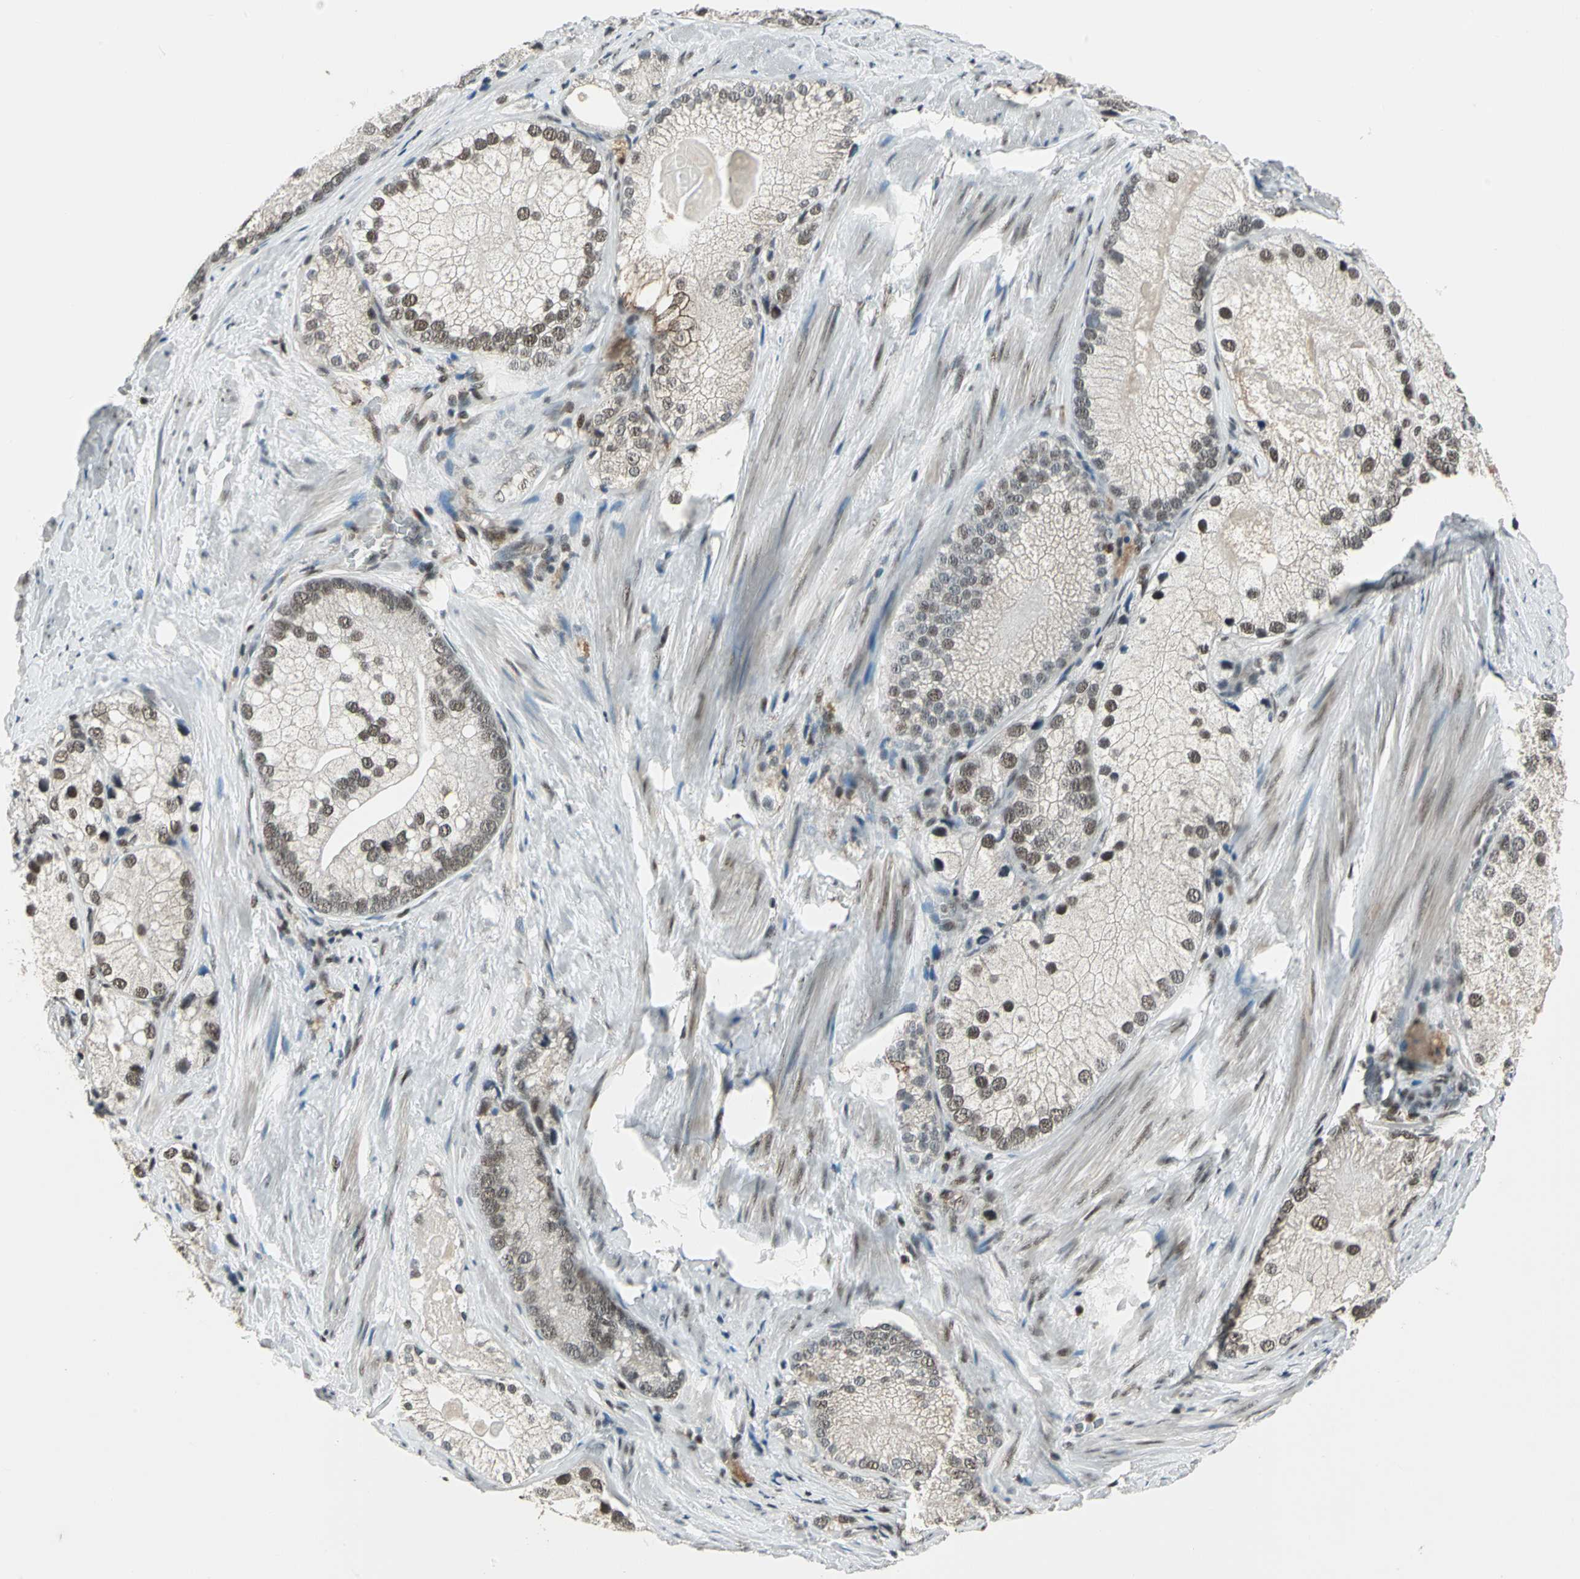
{"staining": {"intensity": "weak", "quantity": ">75%", "location": "nuclear"}, "tissue": "prostate cancer", "cell_type": "Tumor cells", "image_type": "cancer", "snomed": [{"axis": "morphology", "description": "Adenocarcinoma, Low grade"}, {"axis": "topography", "description": "Prostate"}], "caption": "Human prostate adenocarcinoma (low-grade) stained with a brown dye exhibits weak nuclear positive staining in approximately >75% of tumor cells.", "gene": "NR2C2", "patient": {"sex": "male", "age": 69}}